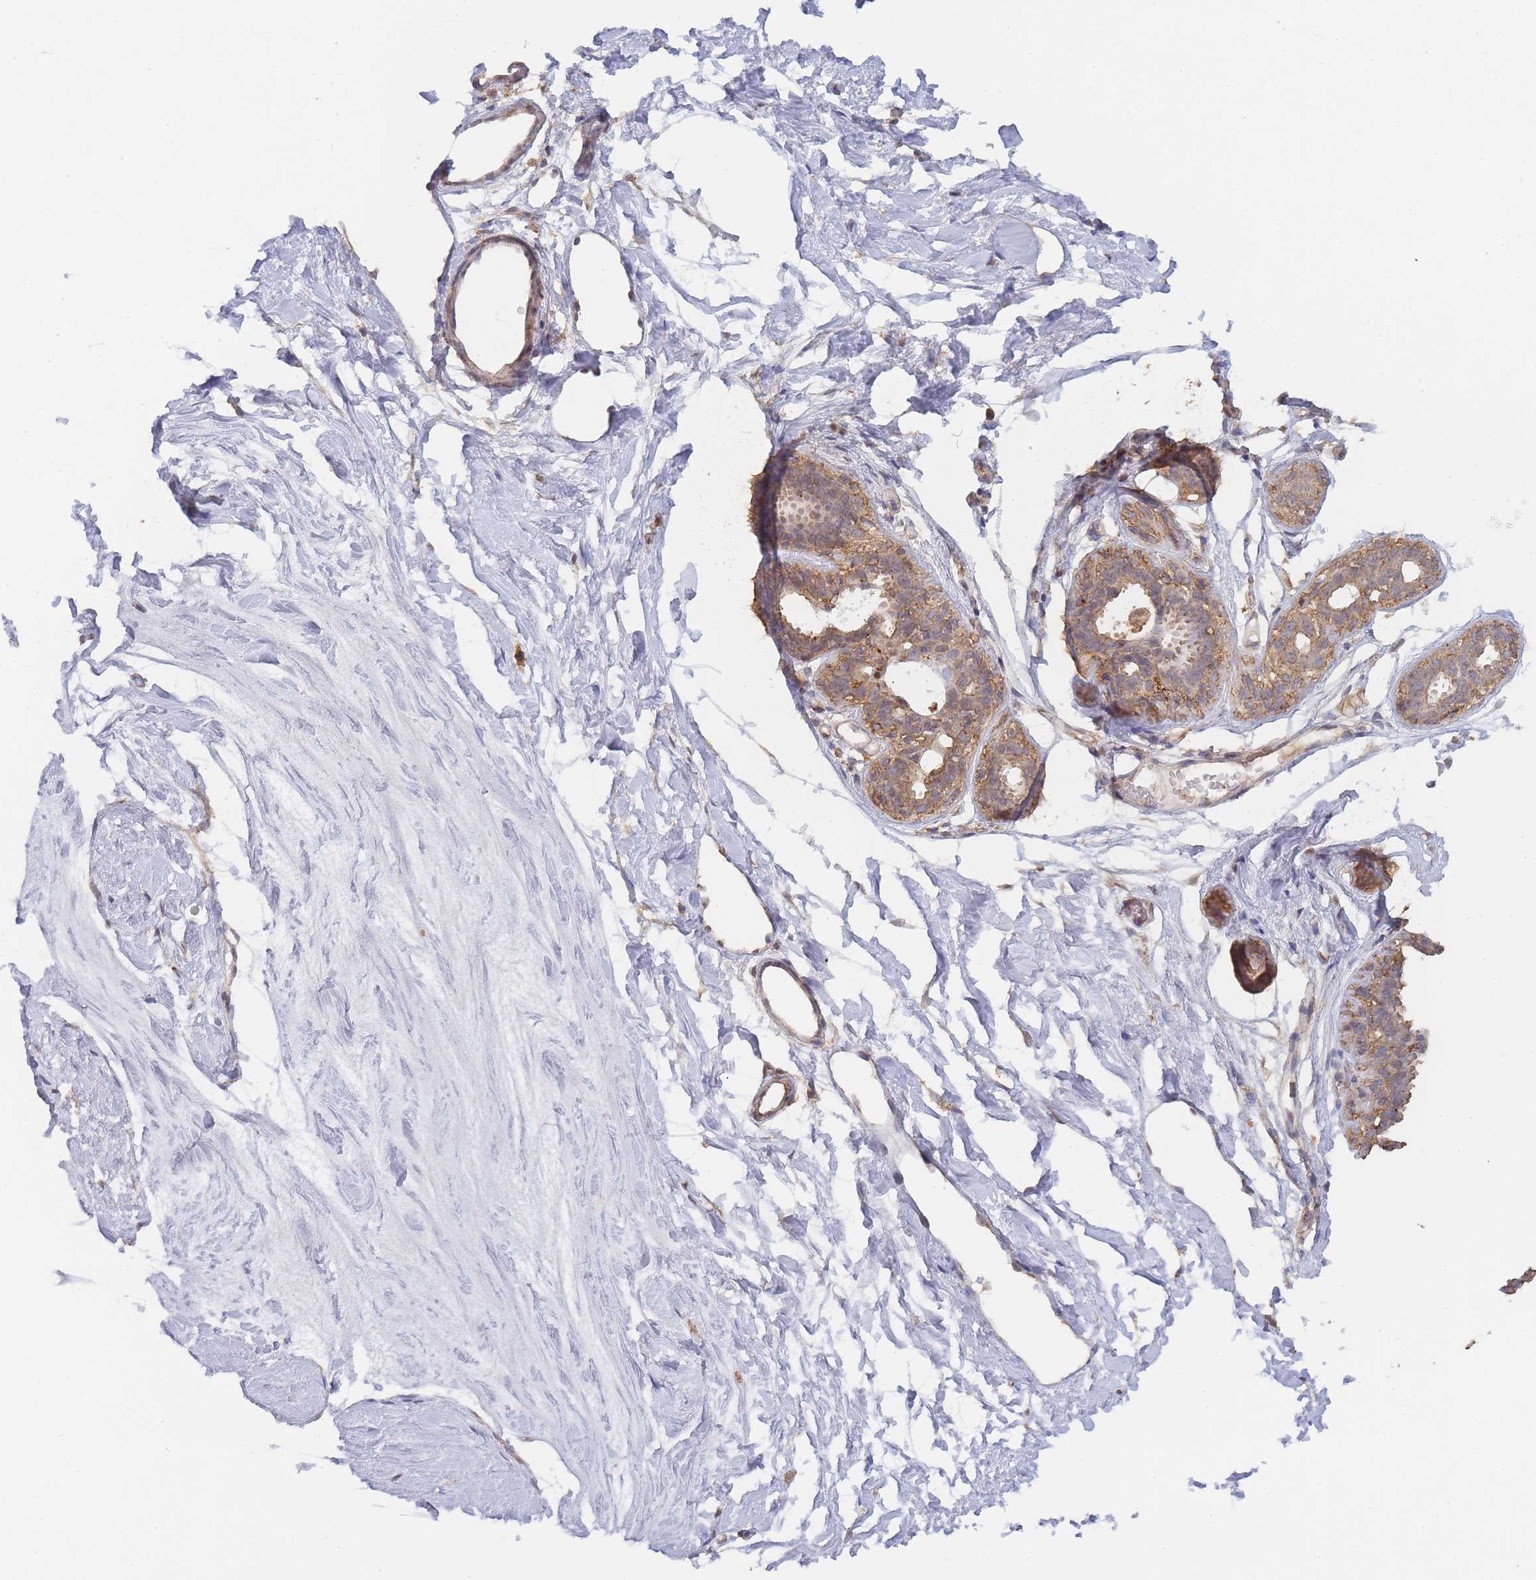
{"staining": {"intensity": "moderate", "quantity": ">75%", "location": "cytoplasmic/membranous"}, "tissue": "breast", "cell_type": "Adipocytes", "image_type": "normal", "snomed": [{"axis": "morphology", "description": "Normal tissue, NOS"}, {"axis": "topography", "description": "Breast"}], "caption": "Immunohistochemistry (IHC) image of benign human breast stained for a protein (brown), which shows medium levels of moderate cytoplasmic/membranous positivity in about >75% of adipocytes.", "gene": "METRN", "patient": {"sex": "female", "age": 45}}